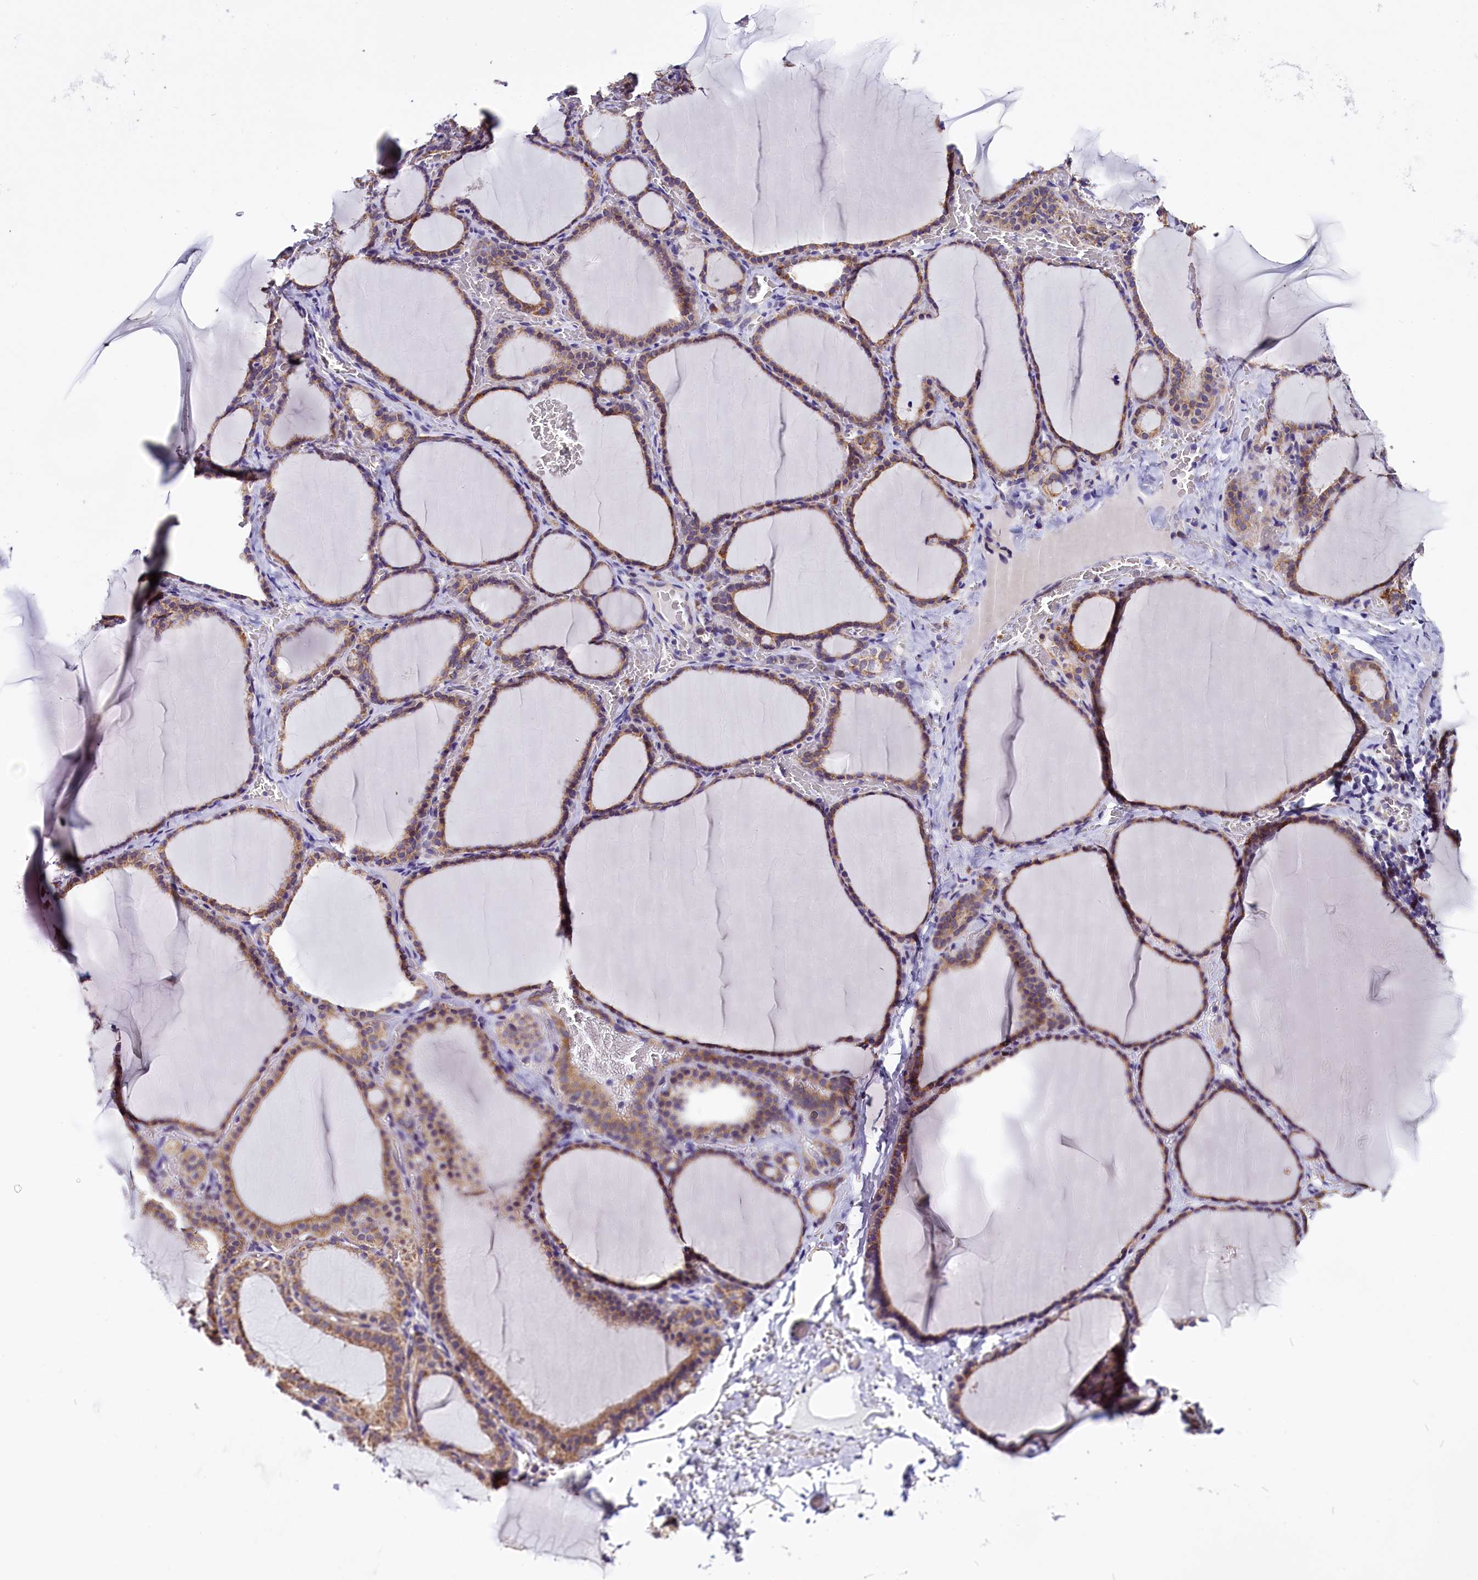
{"staining": {"intensity": "moderate", "quantity": ">75%", "location": "cytoplasmic/membranous"}, "tissue": "thyroid gland", "cell_type": "Glandular cells", "image_type": "normal", "snomed": [{"axis": "morphology", "description": "Normal tissue, NOS"}, {"axis": "topography", "description": "Thyroid gland"}], "caption": "The photomicrograph demonstrates a brown stain indicating the presence of a protein in the cytoplasmic/membranous of glandular cells in thyroid gland. (brown staining indicates protein expression, while blue staining denotes nuclei).", "gene": "UACA", "patient": {"sex": "female", "age": 39}}